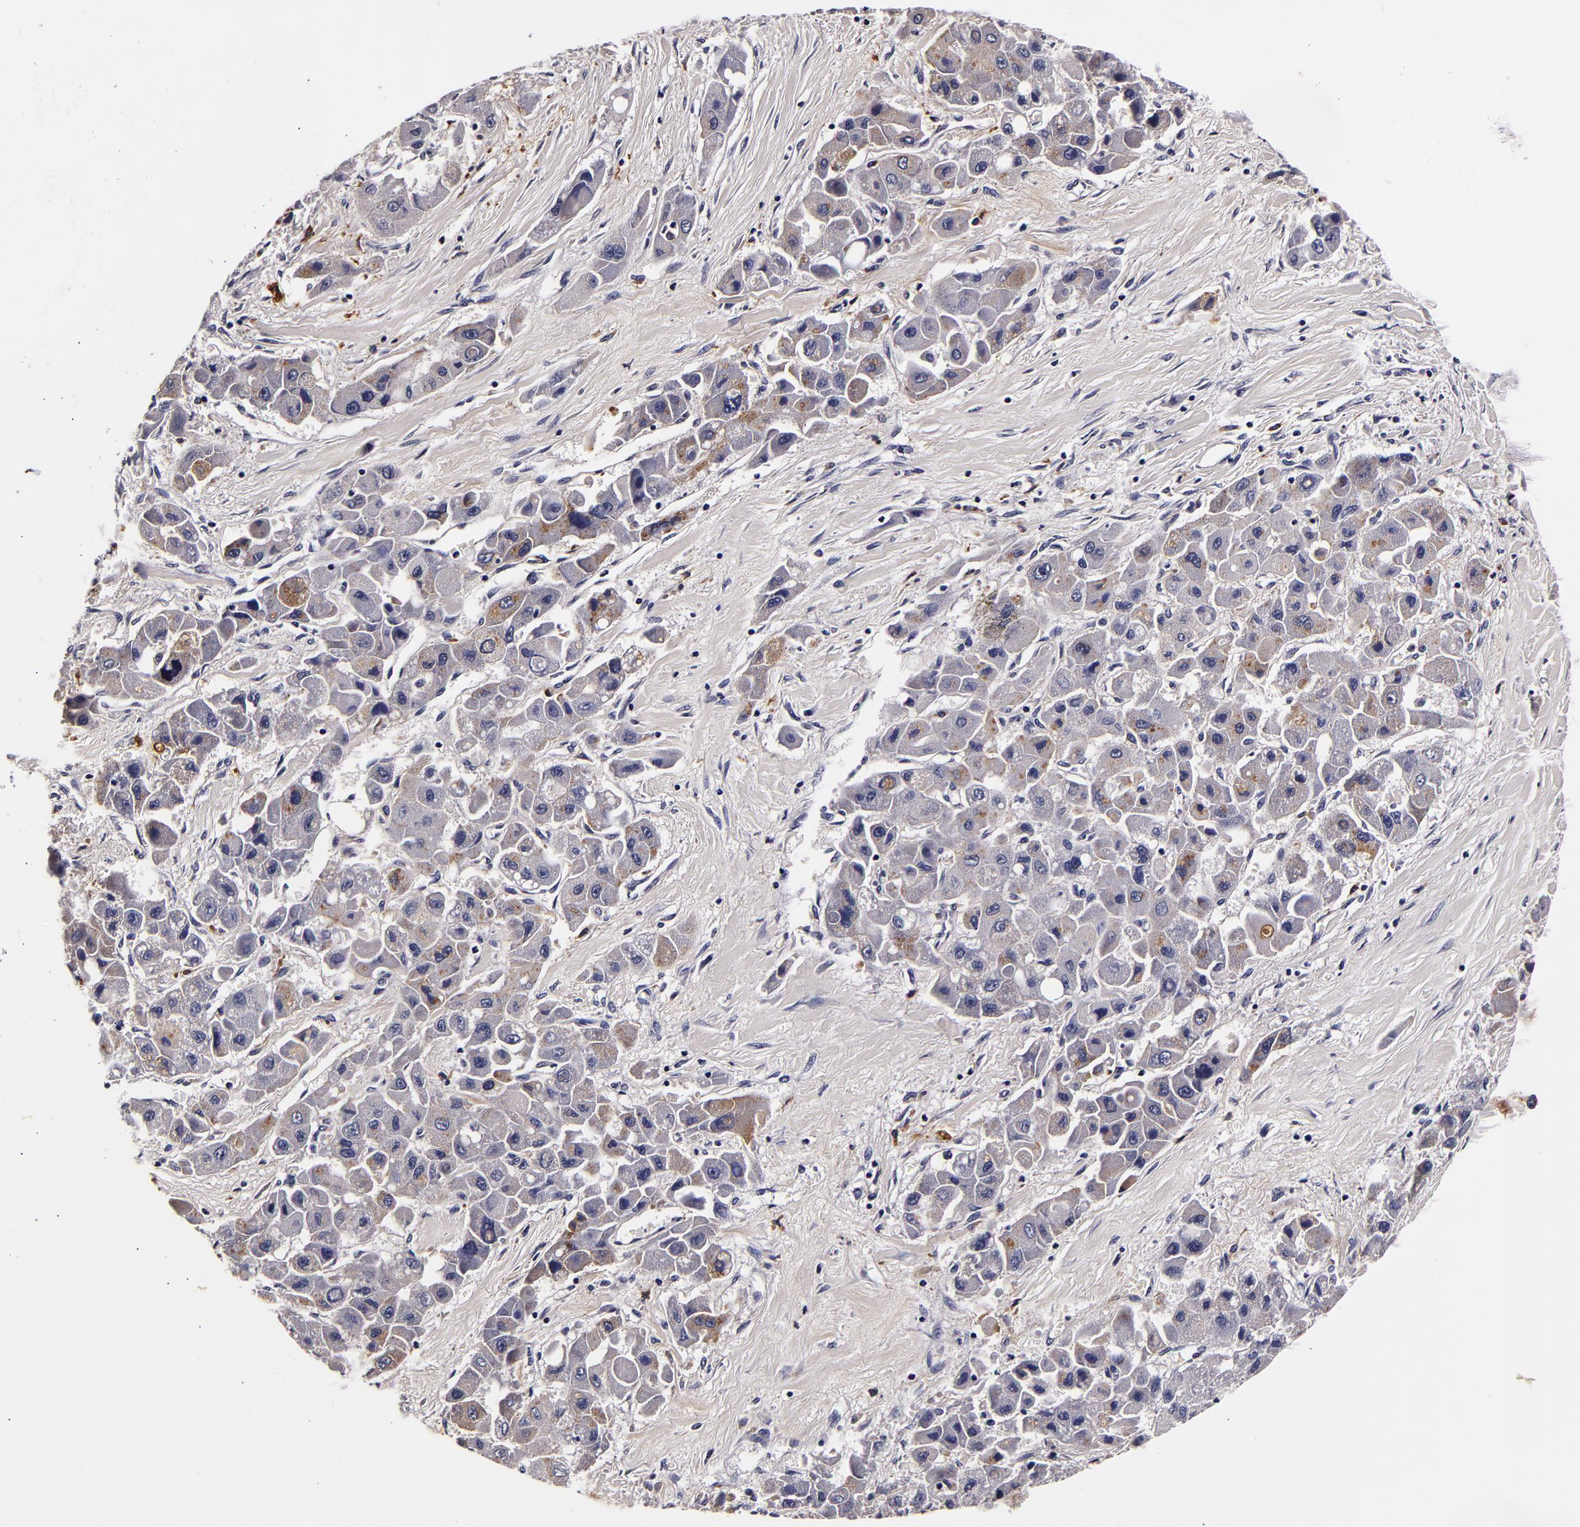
{"staining": {"intensity": "negative", "quantity": "none", "location": "none"}, "tissue": "liver cancer", "cell_type": "Tumor cells", "image_type": "cancer", "snomed": [{"axis": "morphology", "description": "Carcinoma, Hepatocellular, NOS"}, {"axis": "topography", "description": "Liver"}], "caption": "The histopathology image demonstrates no staining of tumor cells in liver cancer (hepatocellular carcinoma).", "gene": "LGALS3BP", "patient": {"sex": "male", "age": 24}}